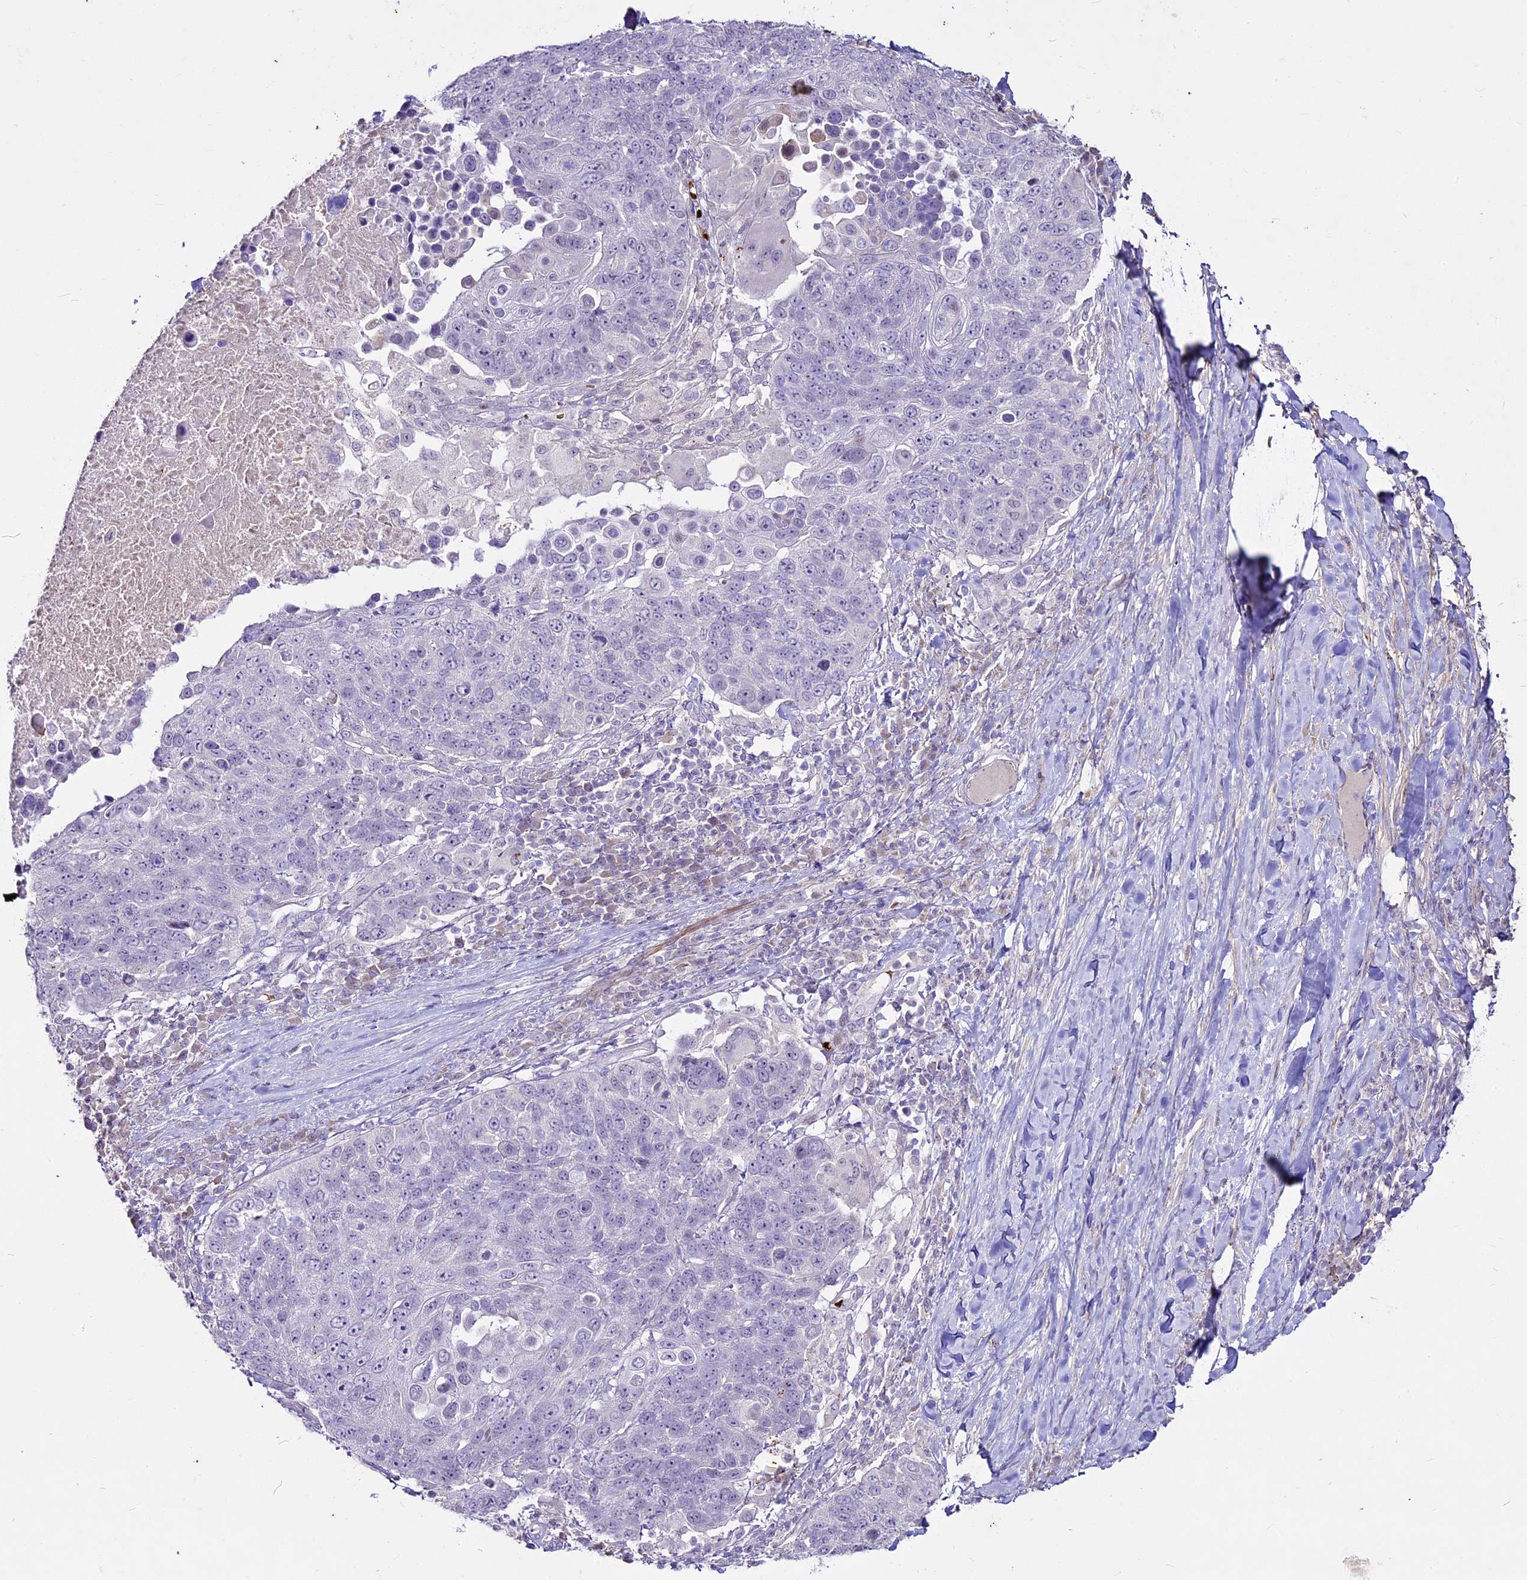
{"staining": {"intensity": "negative", "quantity": "none", "location": "none"}, "tissue": "lung cancer", "cell_type": "Tumor cells", "image_type": "cancer", "snomed": [{"axis": "morphology", "description": "Normal tissue, NOS"}, {"axis": "morphology", "description": "Squamous cell carcinoma, NOS"}, {"axis": "topography", "description": "Lymph node"}, {"axis": "topography", "description": "Lung"}], "caption": "DAB (3,3'-diaminobenzidine) immunohistochemical staining of squamous cell carcinoma (lung) demonstrates no significant expression in tumor cells.", "gene": "SUSD3", "patient": {"sex": "male", "age": 66}}